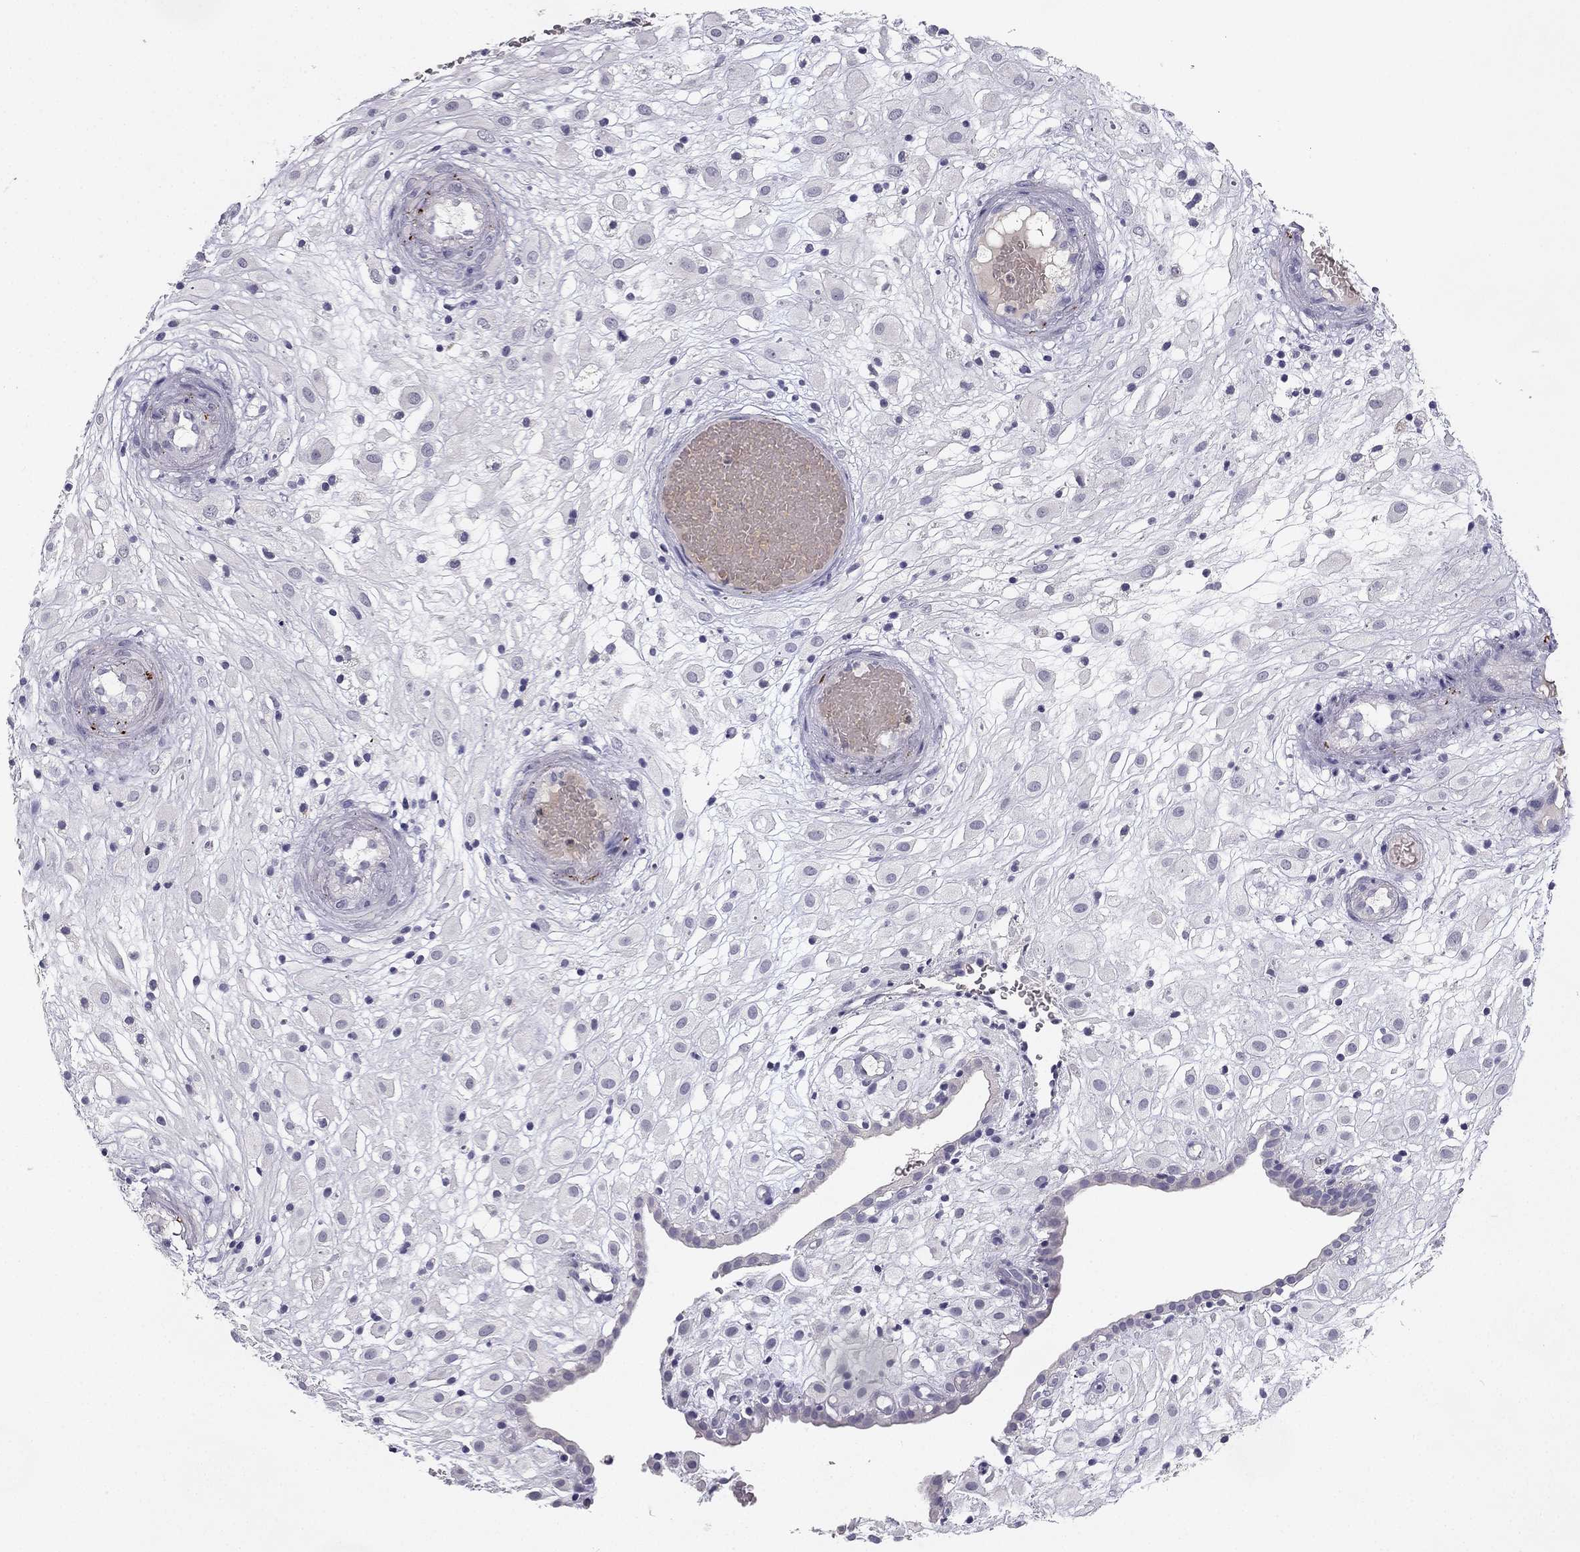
{"staining": {"intensity": "negative", "quantity": "none", "location": "none"}, "tissue": "placenta", "cell_type": "Decidual cells", "image_type": "normal", "snomed": [{"axis": "morphology", "description": "Normal tissue, NOS"}, {"axis": "topography", "description": "Placenta"}], "caption": "High magnification brightfield microscopy of unremarkable placenta stained with DAB (brown) and counterstained with hematoxylin (blue): decidual cells show no significant expression.", "gene": "SLC6A4", "patient": {"sex": "female", "age": 24}}